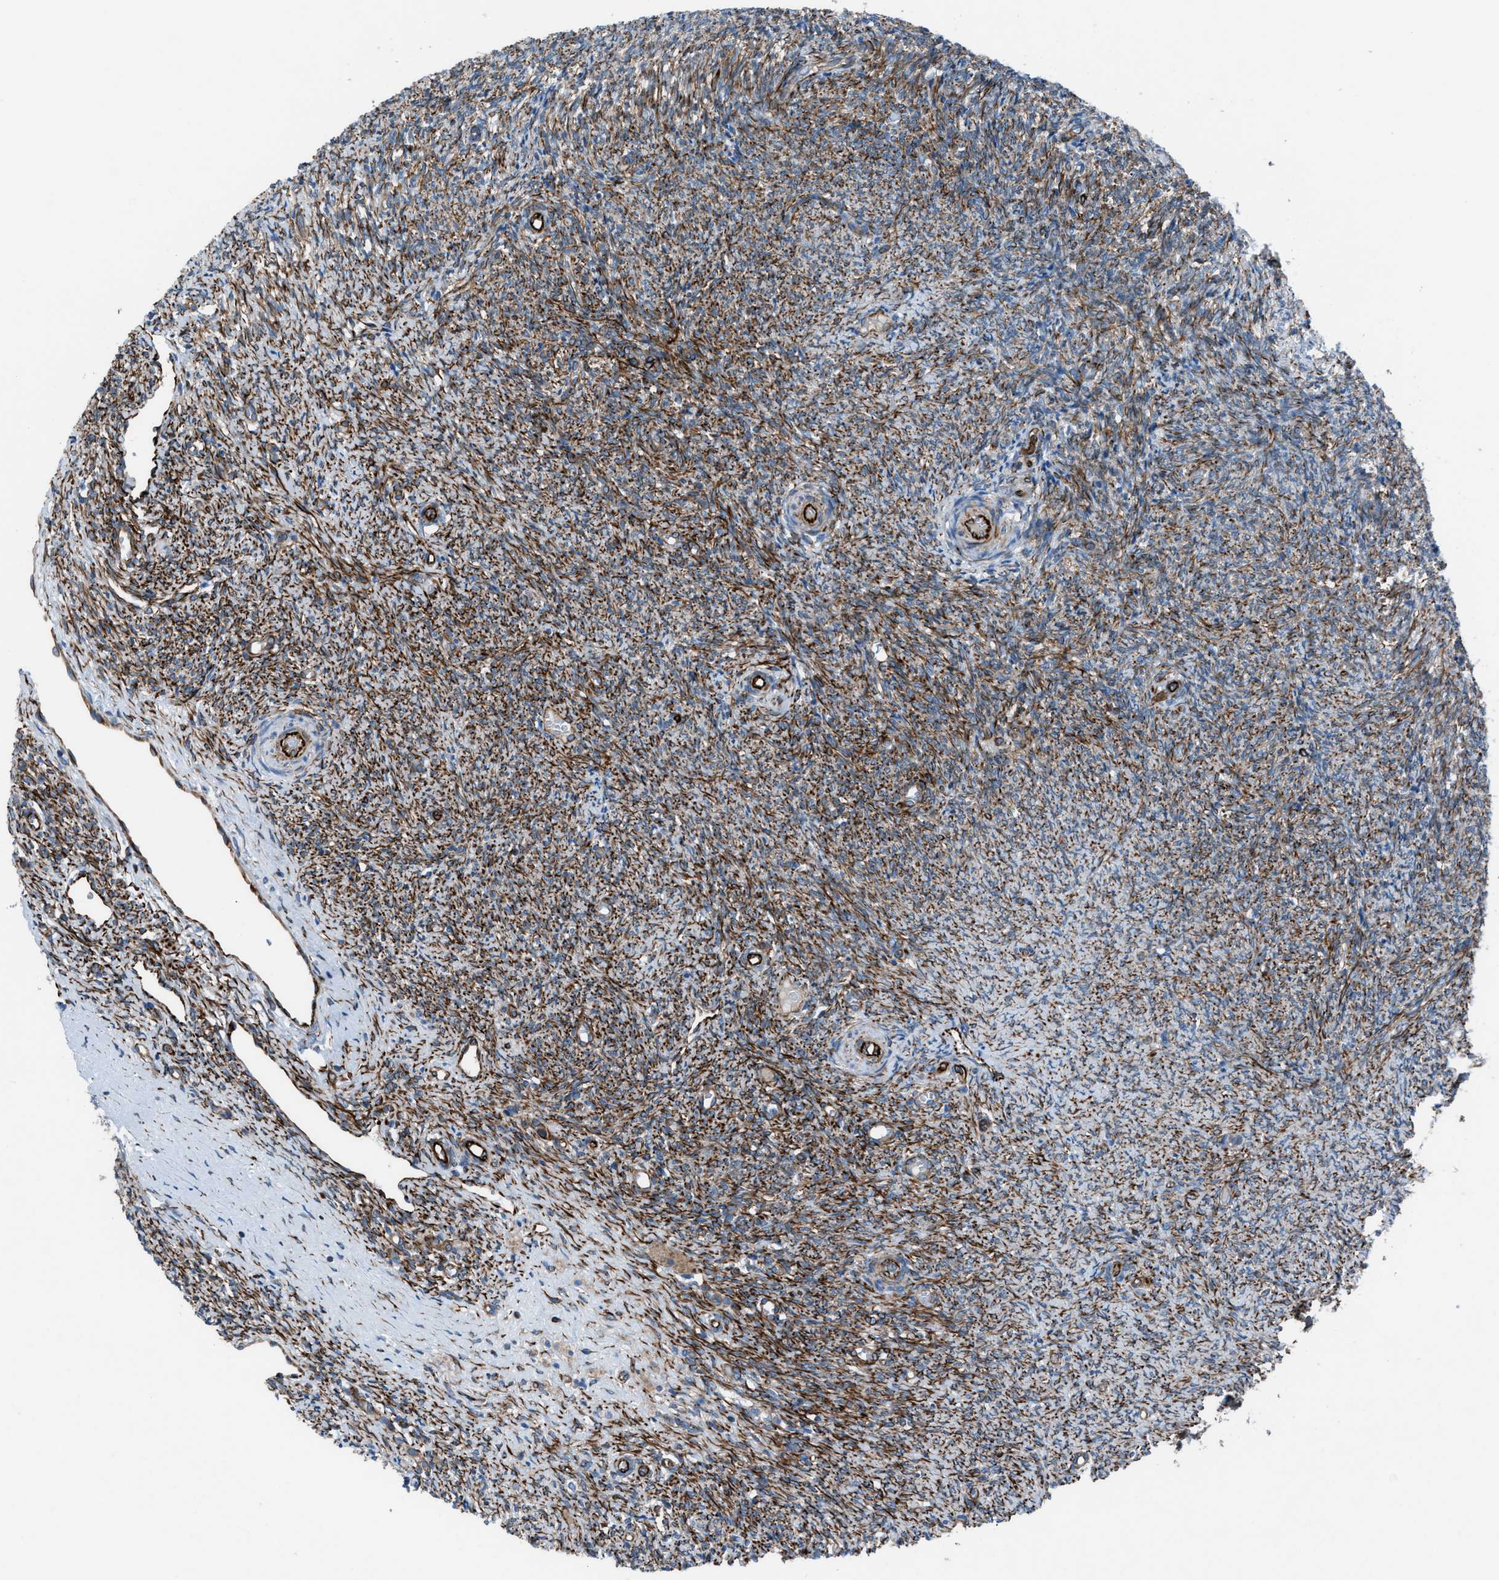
{"staining": {"intensity": "weak", "quantity": "25%-75%", "location": "cytoplasmic/membranous"}, "tissue": "ovary", "cell_type": "Follicle cells", "image_type": "normal", "snomed": [{"axis": "morphology", "description": "Normal tissue, NOS"}, {"axis": "topography", "description": "Ovary"}], "caption": "This micrograph shows immunohistochemistry (IHC) staining of normal ovary, with low weak cytoplasmic/membranous staining in about 25%-75% of follicle cells.", "gene": "CABP7", "patient": {"sex": "female", "age": 41}}